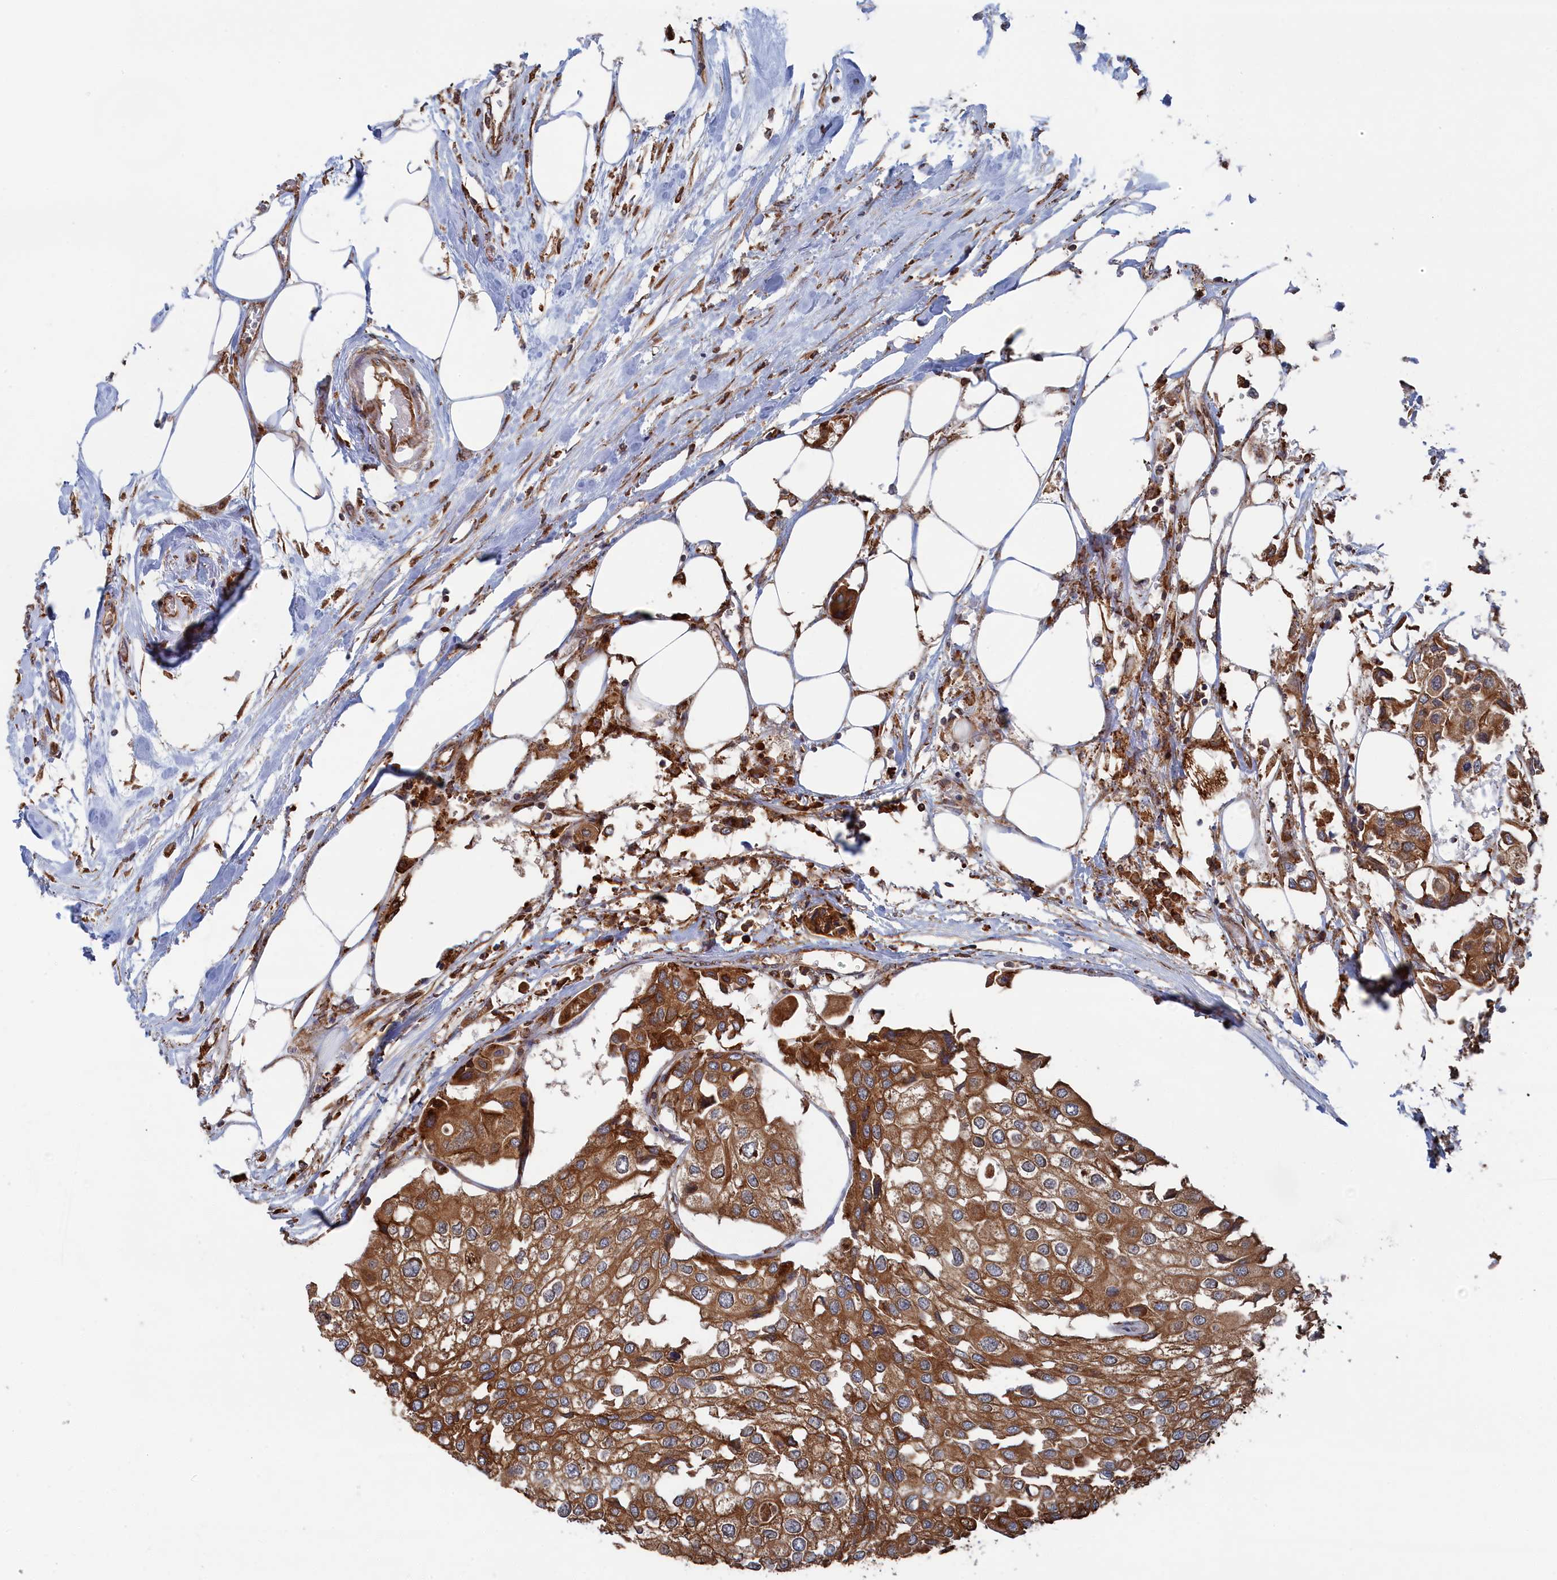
{"staining": {"intensity": "moderate", "quantity": ">75%", "location": "cytoplasmic/membranous"}, "tissue": "urothelial cancer", "cell_type": "Tumor cells", "image_type": "cancer", "snomed": [{"axis": "morphology", "description": "Urothelial carcinoma, High grade"}, {"axis": "topography", "description": "Urinary bladder"}], "caption": "Human high-grade urothelial carcinoma stained for a protein (brown) reveals moderate cytoplasmic/membranous positive staining in approximately >75% of tumor cells.", "gene": "BPIFB6", "patient": {"sex": "male", "age": 64}}